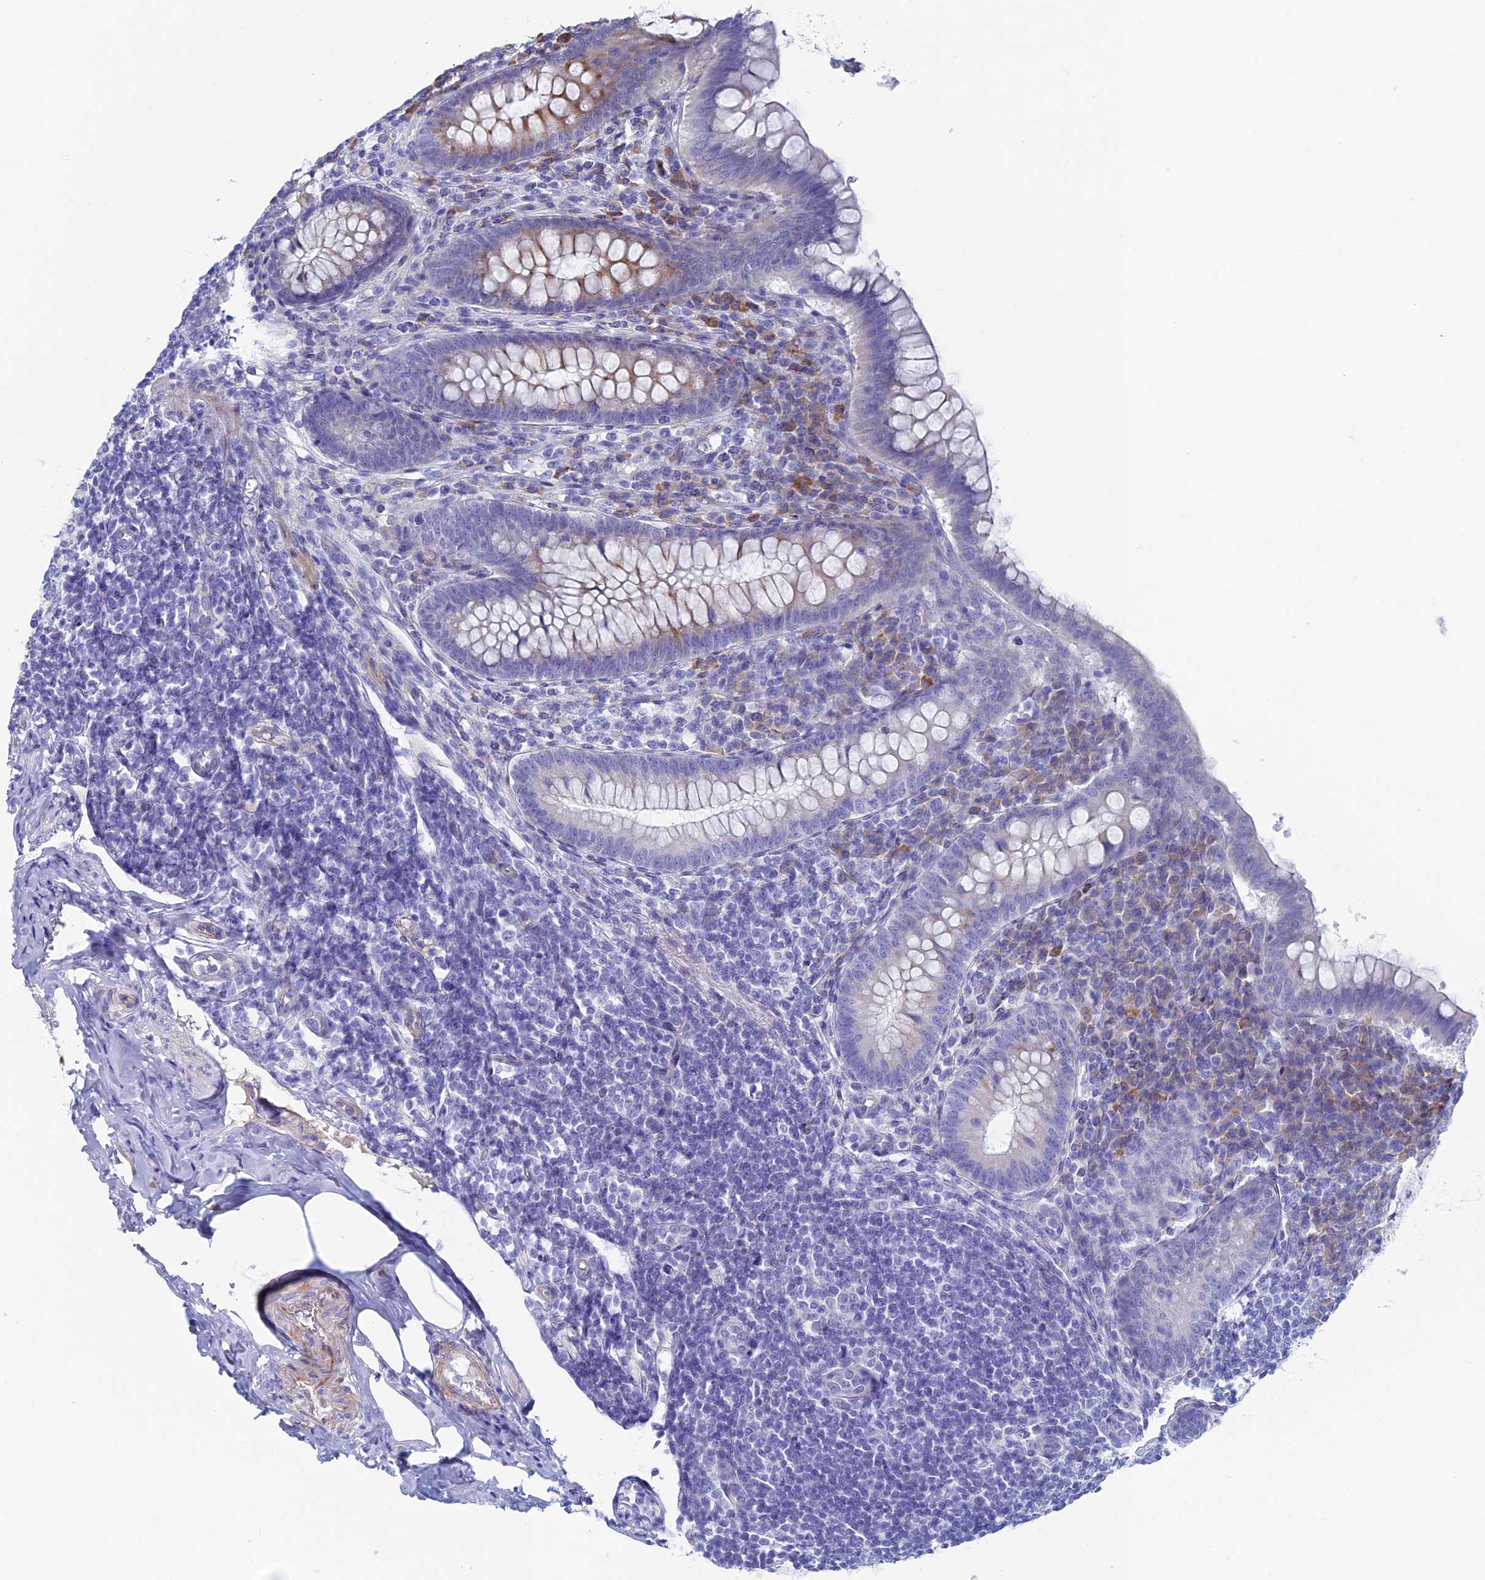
{"staining": {"intensity": "weak", "quantity": "<25%", "location": "cytoplasmic/membranous"}, "tissue": "appendix", "cell_type": "Glandular cells", "image_type": "normal", "snomed": [{"axis": "morphology", "description": "Normal tissue, NOS"}, {"axis": "topography", "description": "Appendix"}], "caption": "The photomicrograph demonstrates no significant expression in glandular cells of appendix. (Immunohistochemistry, brightfield microscopy, high magnification).", "gene": "MAGEB6", "patient": {"sex": "female", "age": 33}}